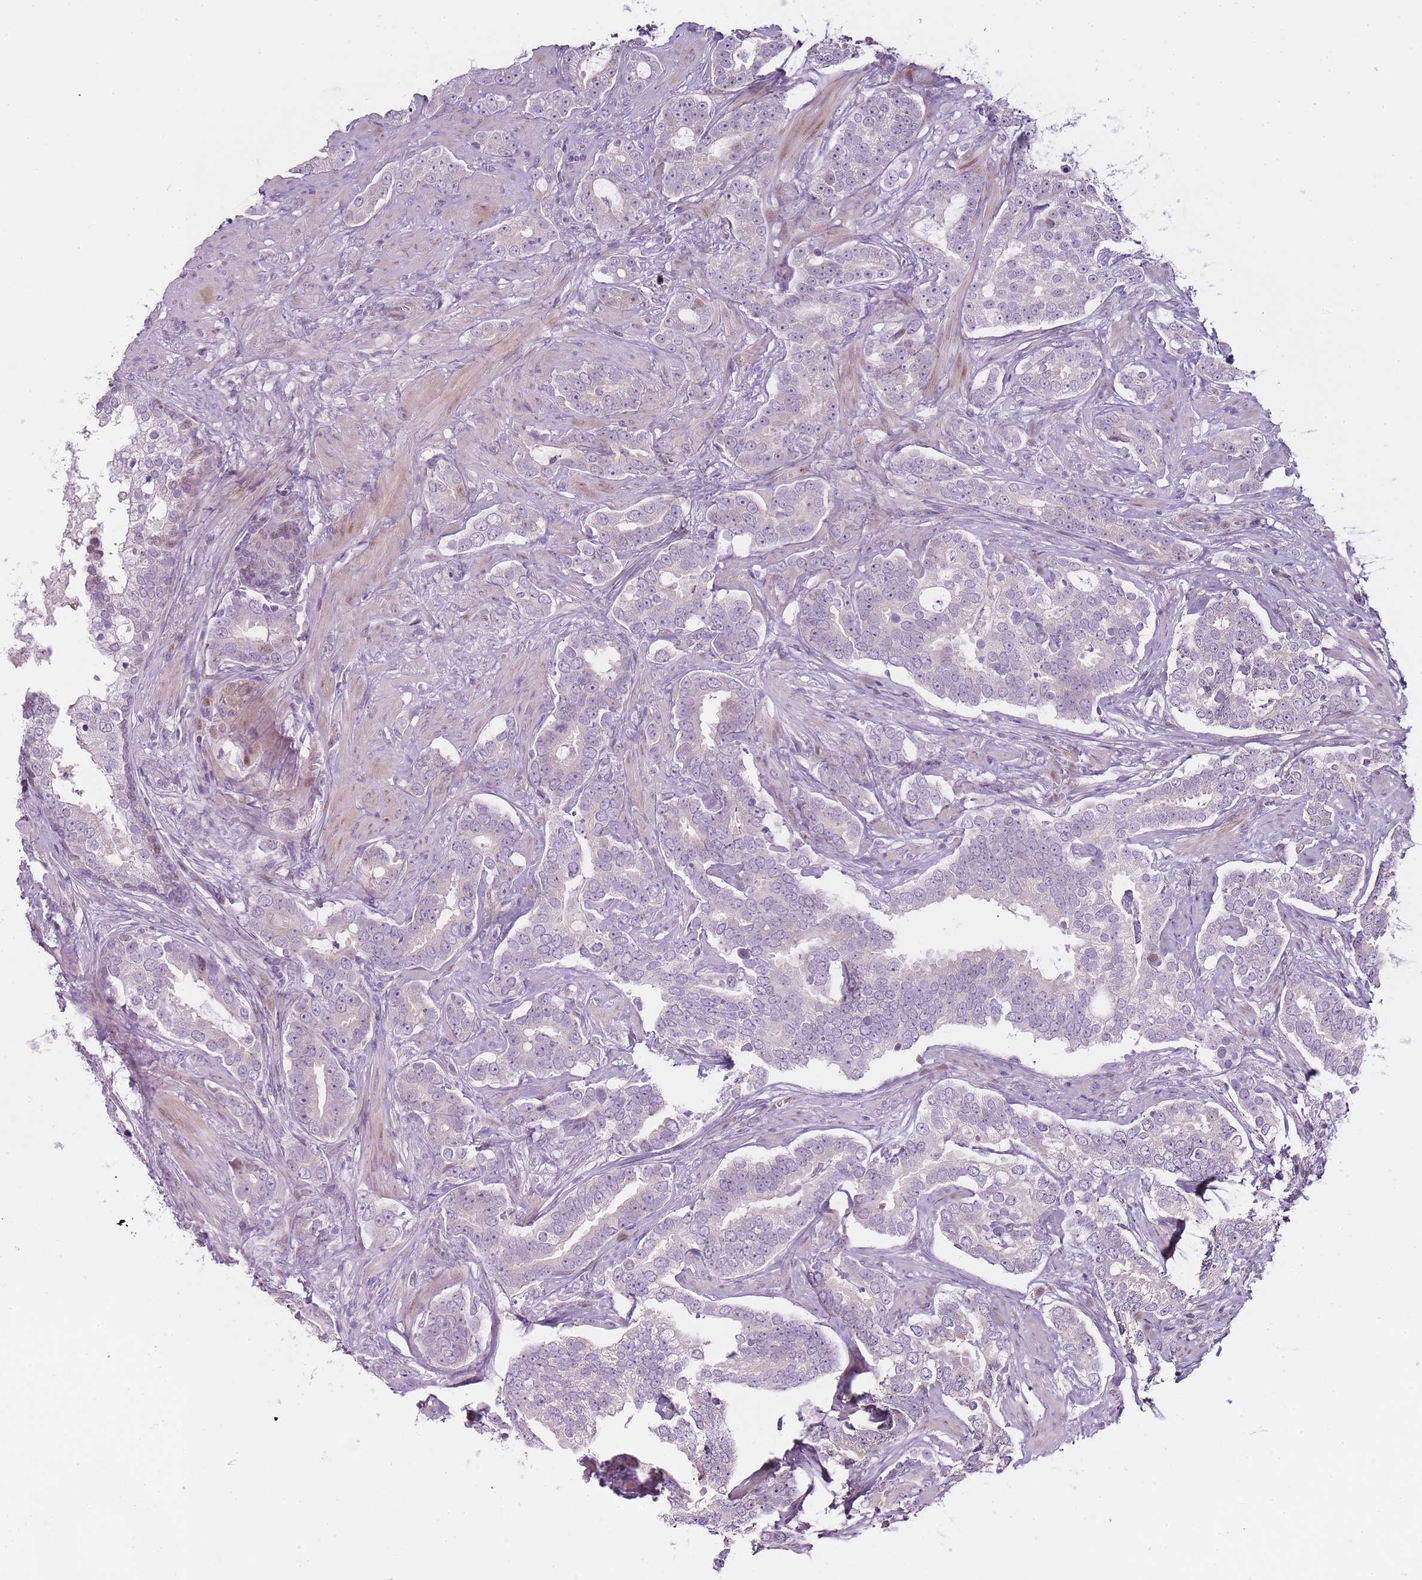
{"staining": {"intensity": "negative", "quantity": "none", "location": "none"}, "tissue": "prostate cancer", "cell_type": "Tumor cells", "image_type": "cancer", "snomed": [{"axis": "morphology", "description": "Adenocarcinoma, High grade"}, {"axis": "topography", "description": "Prostate"}], "caption": "The immunohistochemistry (IHC) photomicrograph has no significant expression in tumor cells of prostate cancer (adenocarcinoma (high-grade)) tissue.", "gene": "OGG1", "patient": {"sex": "male", "age": 64}}